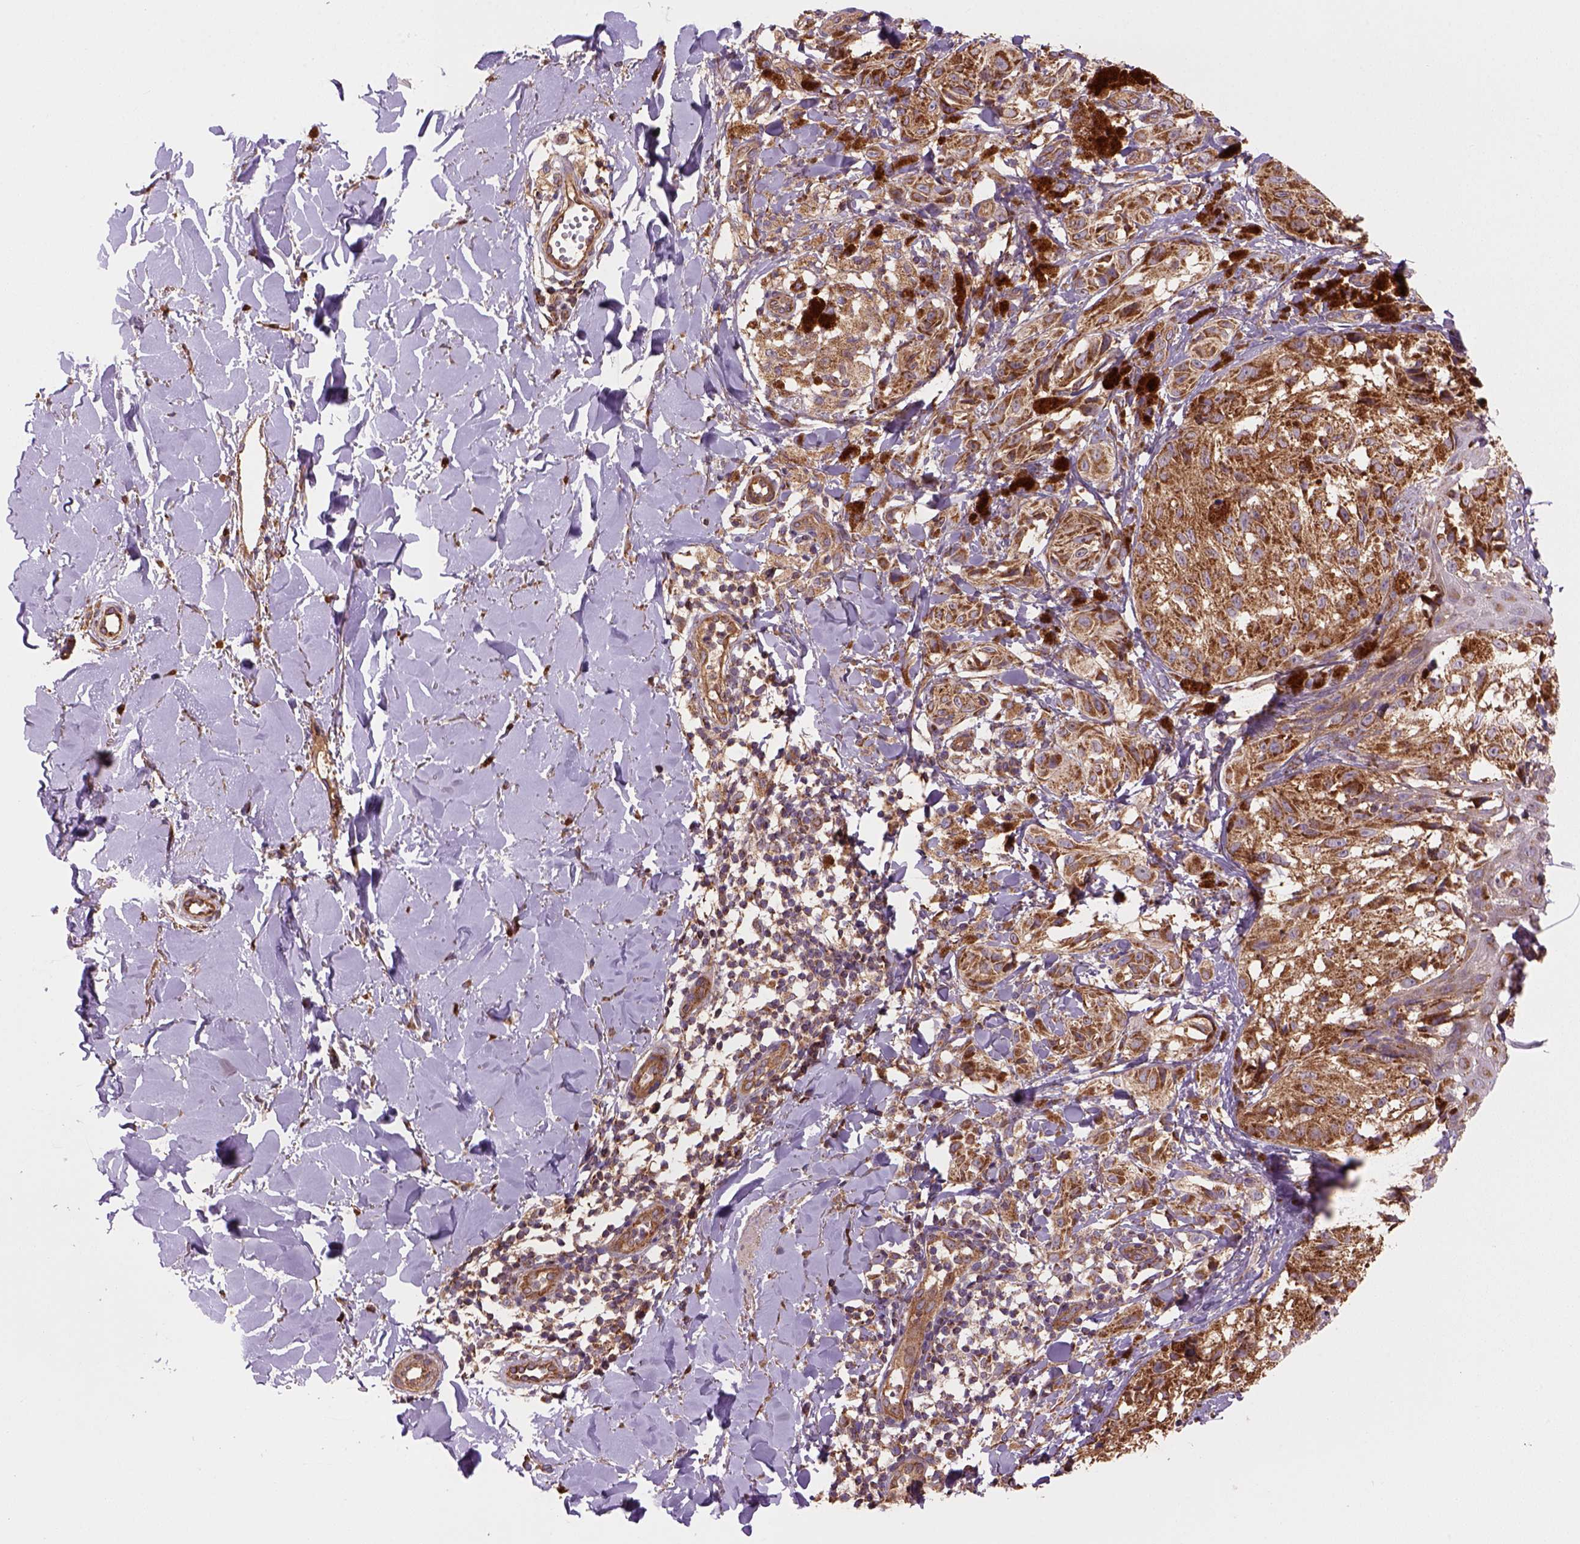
{"staining": {"intensity": "moderate", "quantity": ">75%", "location": "cytoplasmic/membranous"}, "tissue": "melanoma", "cell_type": "Tumor cells", "image_type": "cancer", "snomed": [{"axis": "morphology", "description": "Malignant melanoma, NOS"}, {"axis": "topography", "description": "Skin"}], "caption": "A micrograph of human melanoma stained for a protein reveals moderate cytoplasmic/membranous brown staining in tumor cells. The staining was performed using DAB (3,3'-diaminobenzidine), with brown indicating positive protein expression. Nuclei are stained blue with hematoxylin.", "gene": "WARS2", "patient": {"sex": "male", "age": 36}}